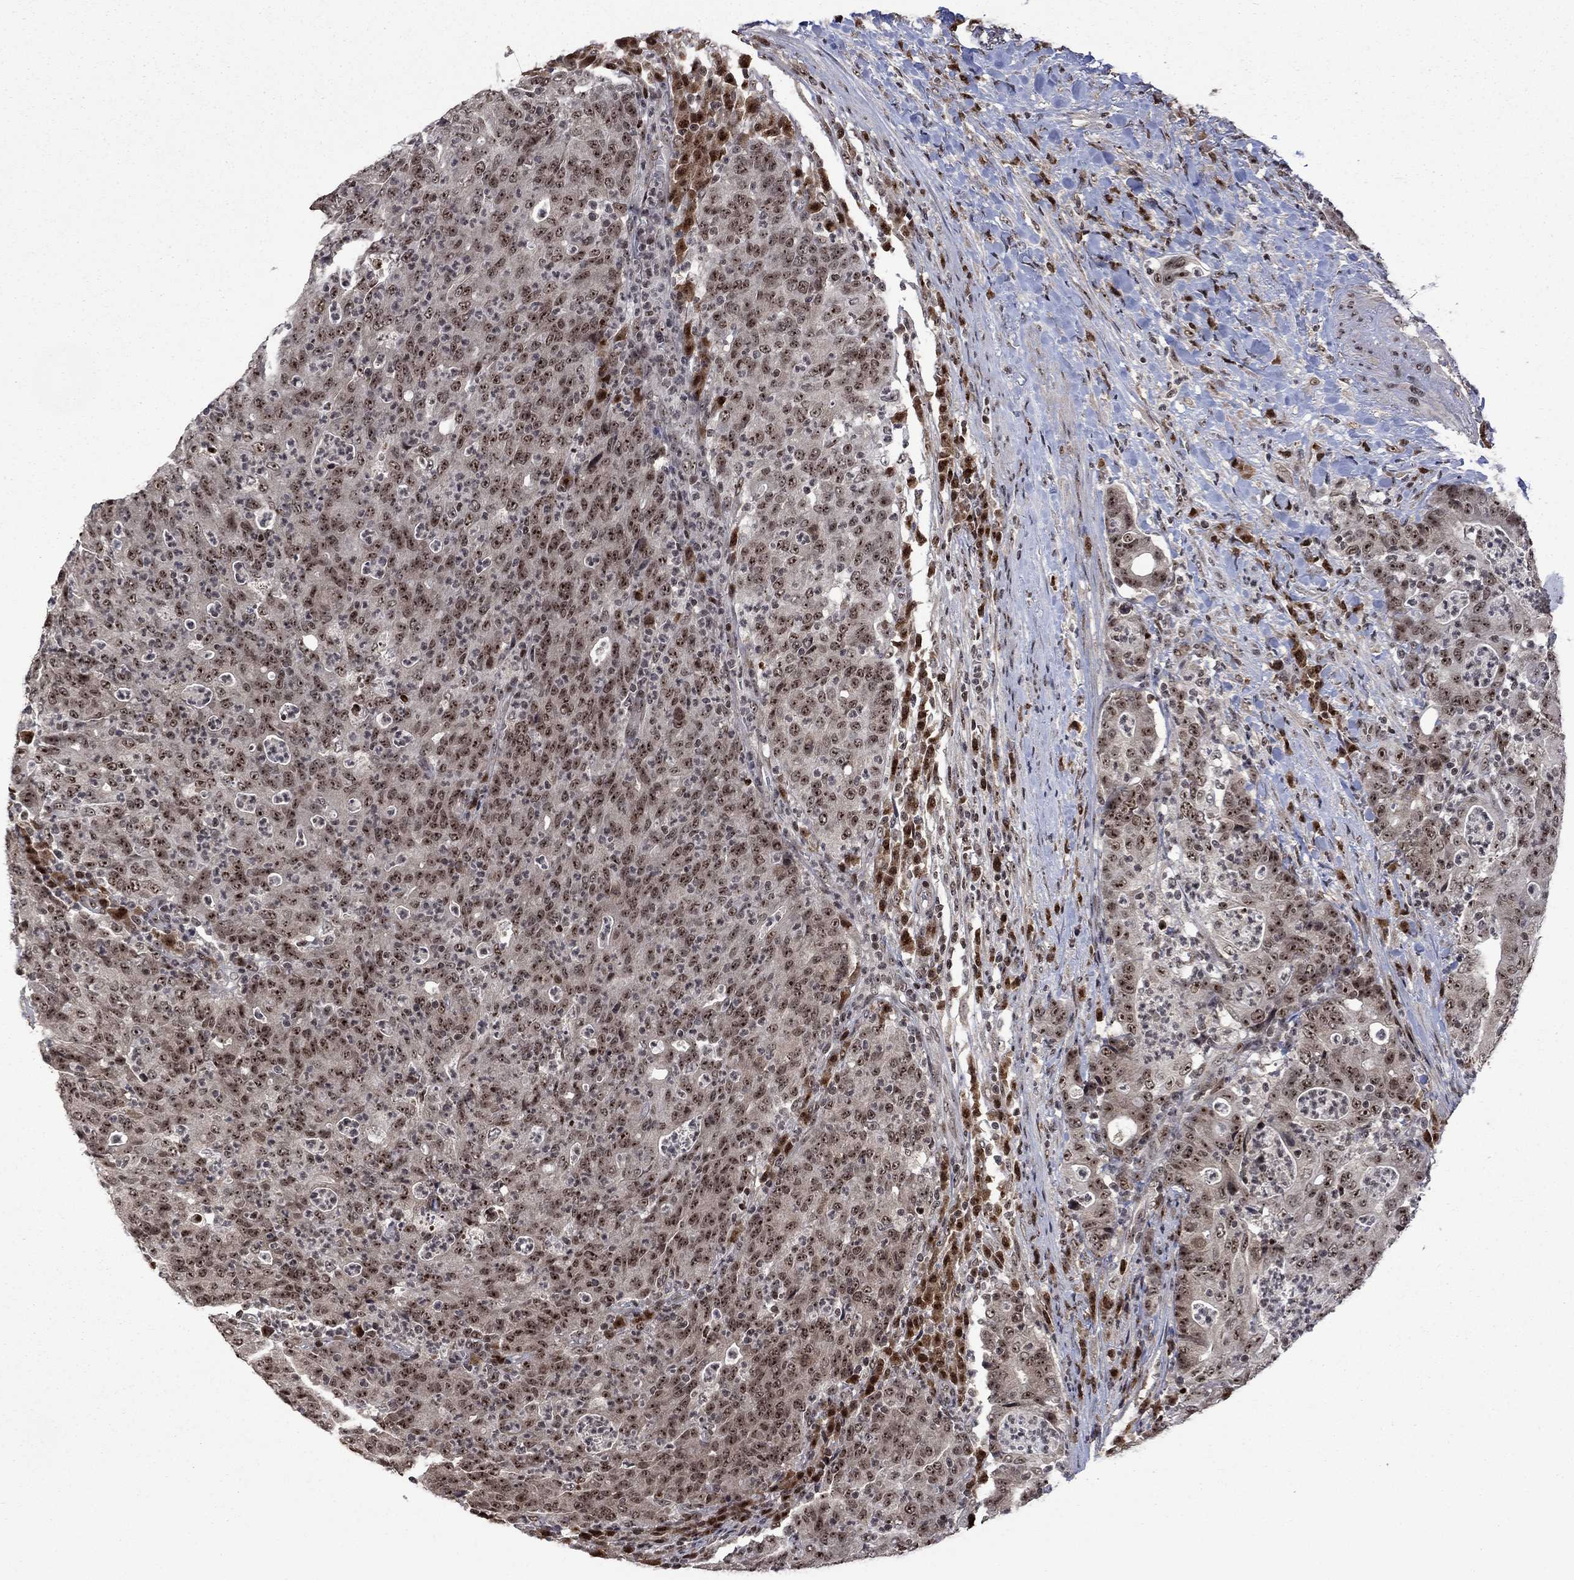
{"staining": {"intensity": "strong", "quantity": "25%-75%", "location": "nuclear"}, "tissue": "colorectal cancer", "cell_type": "Tumor cells", "image_type": "cancer", "snomed": [{"axis": "morphology", "description": "Adenocarcinoma, NOS"}, {"axis": "topography", "description": "Colon"}], "caption": "Protein staining of colorectal adenocarcinoma tissue shows strong nuclear staining in approximately 25%-75% of tumor cells.", "gene": "FBL", "patient": {"sex": "male", "age": 70}}